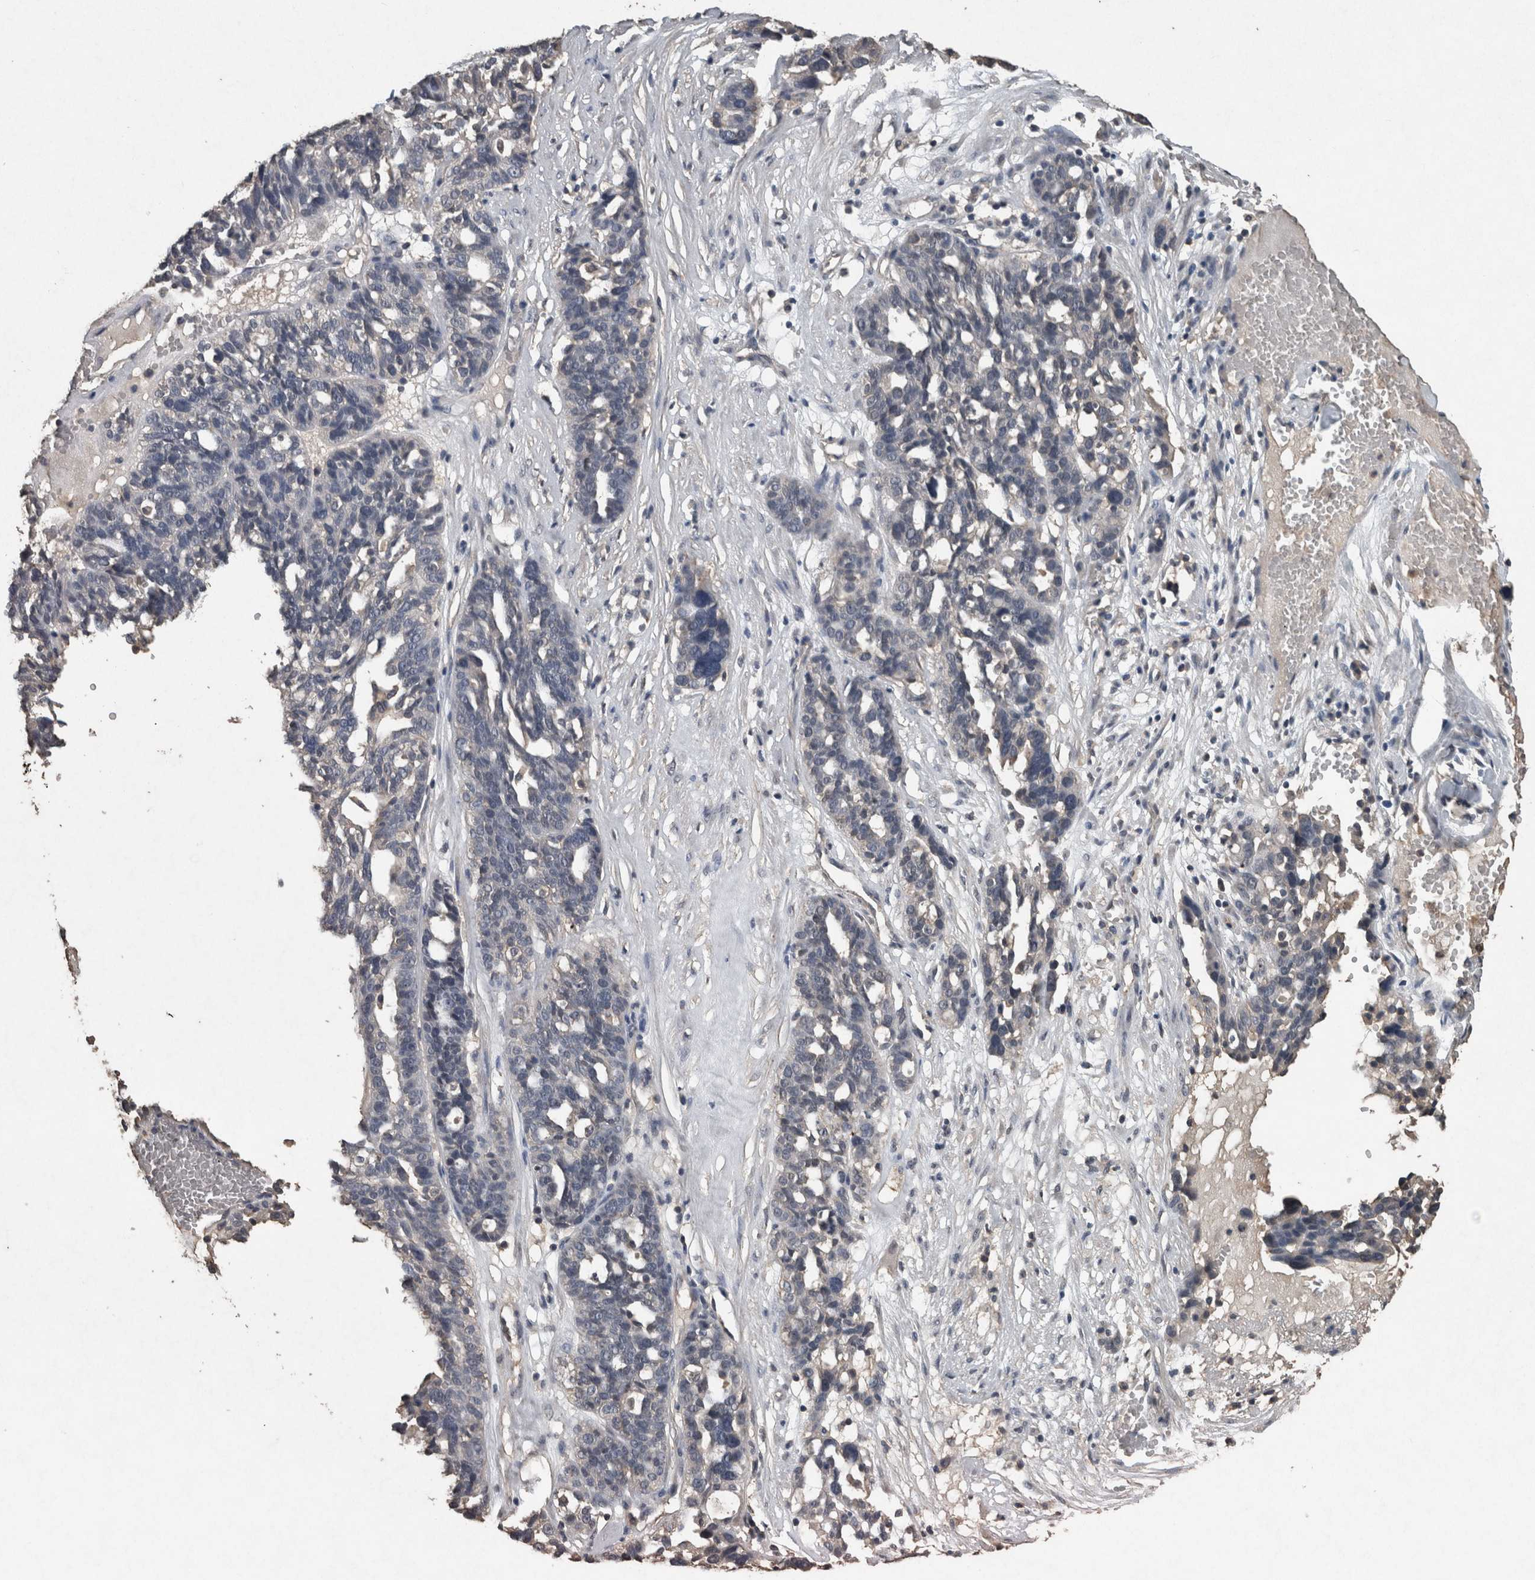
{"staining": {"intensity": "negative", "quantity": "none", "location": "none"}, "tissue": "ovarian cancer", "cell_type": "Tumor cells", "image_type": "cancer", "snomed": [{"axis": "morphology", "description": "Cystadenocarcinoma, serous, NOS"}, {"axis": "topography", "description": "Ovary"}], "caption": "Immunohistochemistry photomicrograph of neoplastic tissue: human serous cystadenocarcinoma (ovarian) stained with DAB exhibits no significant protein expression in tumor cells.", "gene": "FGFRL1", "patient": {"sex": "female", "age": 59}}